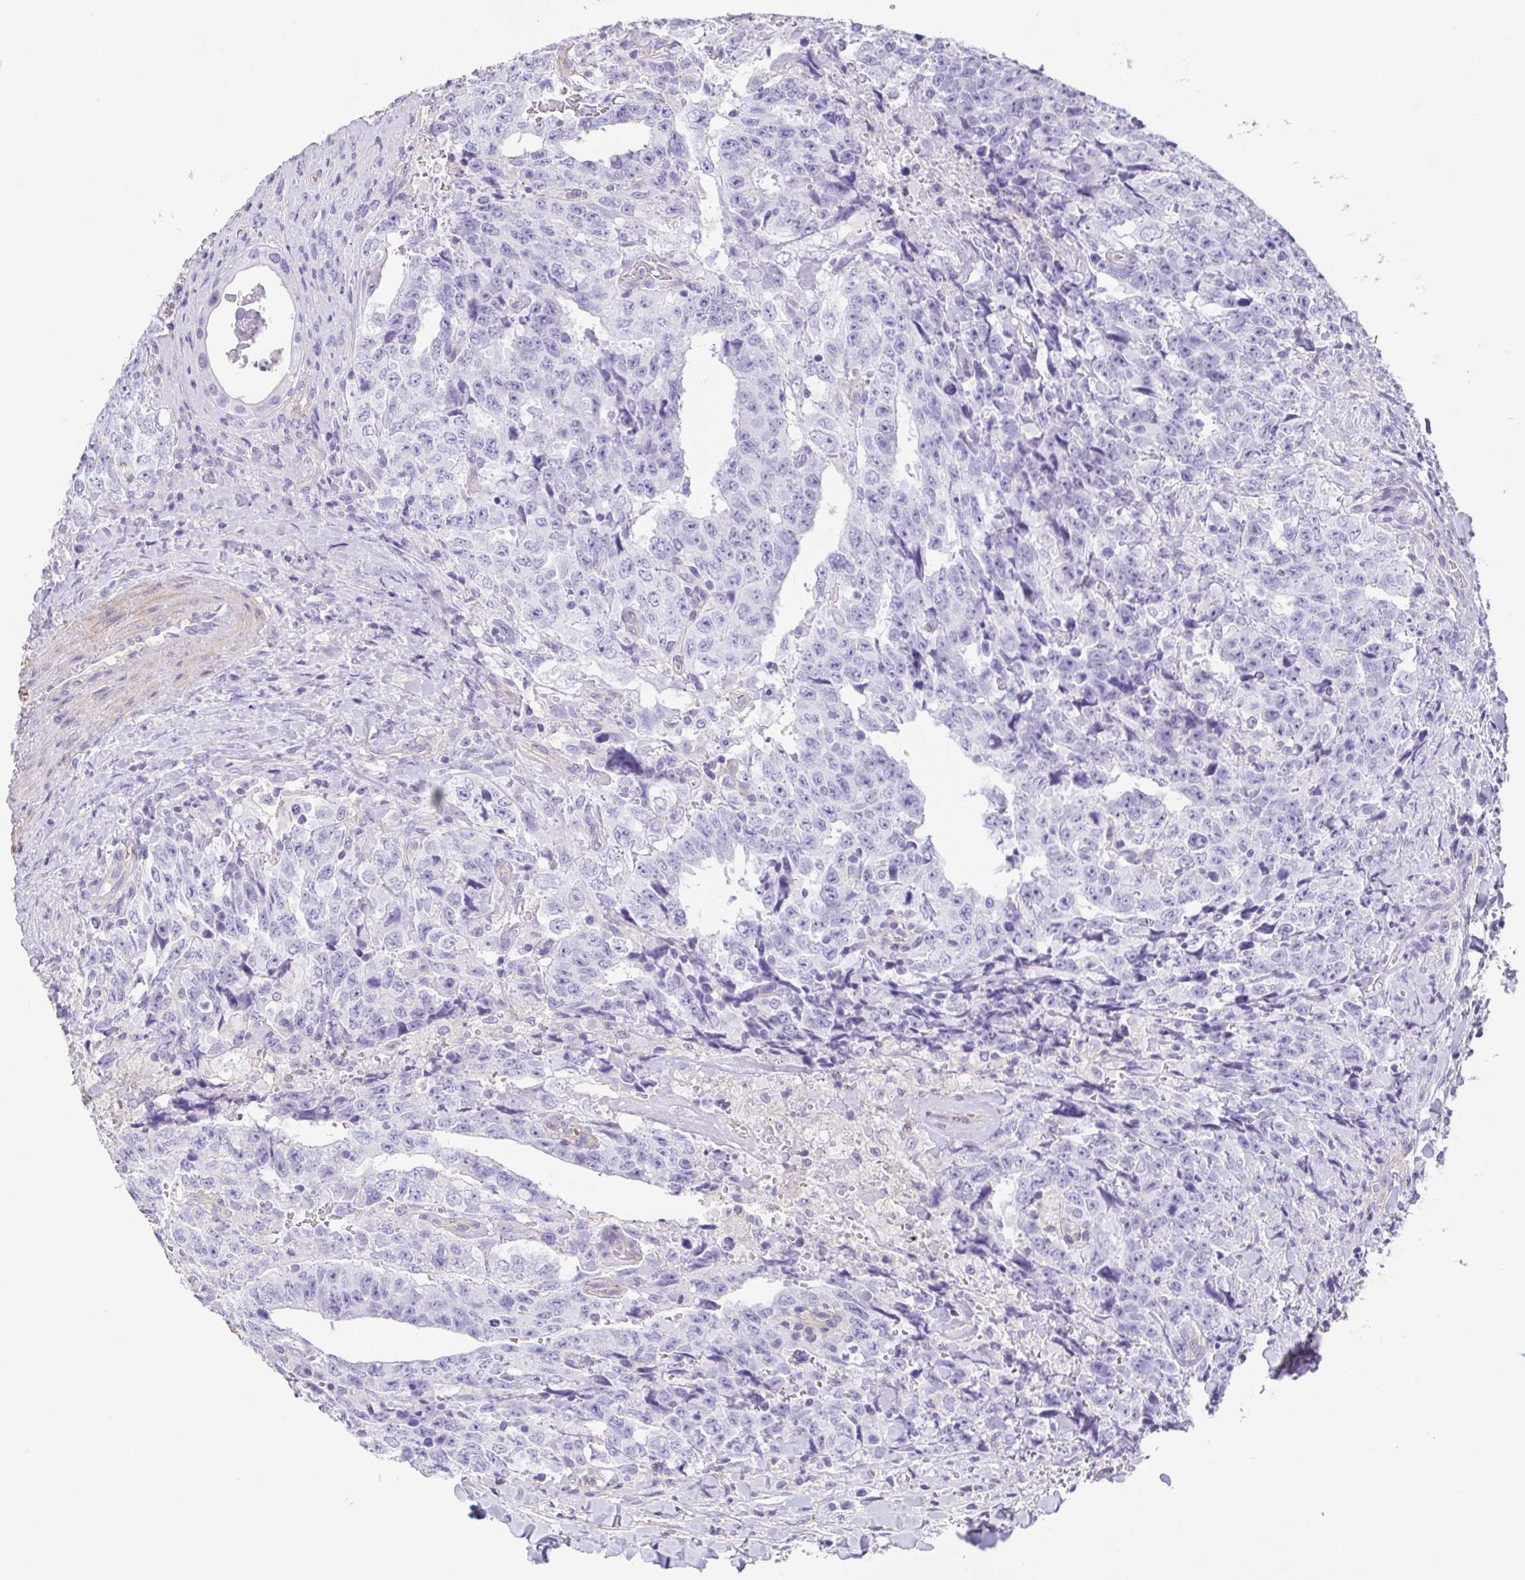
{"staining": {"intensity": "negative", "quantity": "none", "location": "none"}, "tissue": "testis cancer", "cell_type": "Tumor cells", "image_type": "cancer", "snomed": [{"axis": "morphology", "description": "Carcinoma, Embryonal, NOS"}, {"axis": "topography", "description": "Testis"}], "caption": "There is no significant staining in tumor cells of embryonal carcinoma (testis).", "gene": "MYL6", "patient": {"sex": "male", "age": 24}}